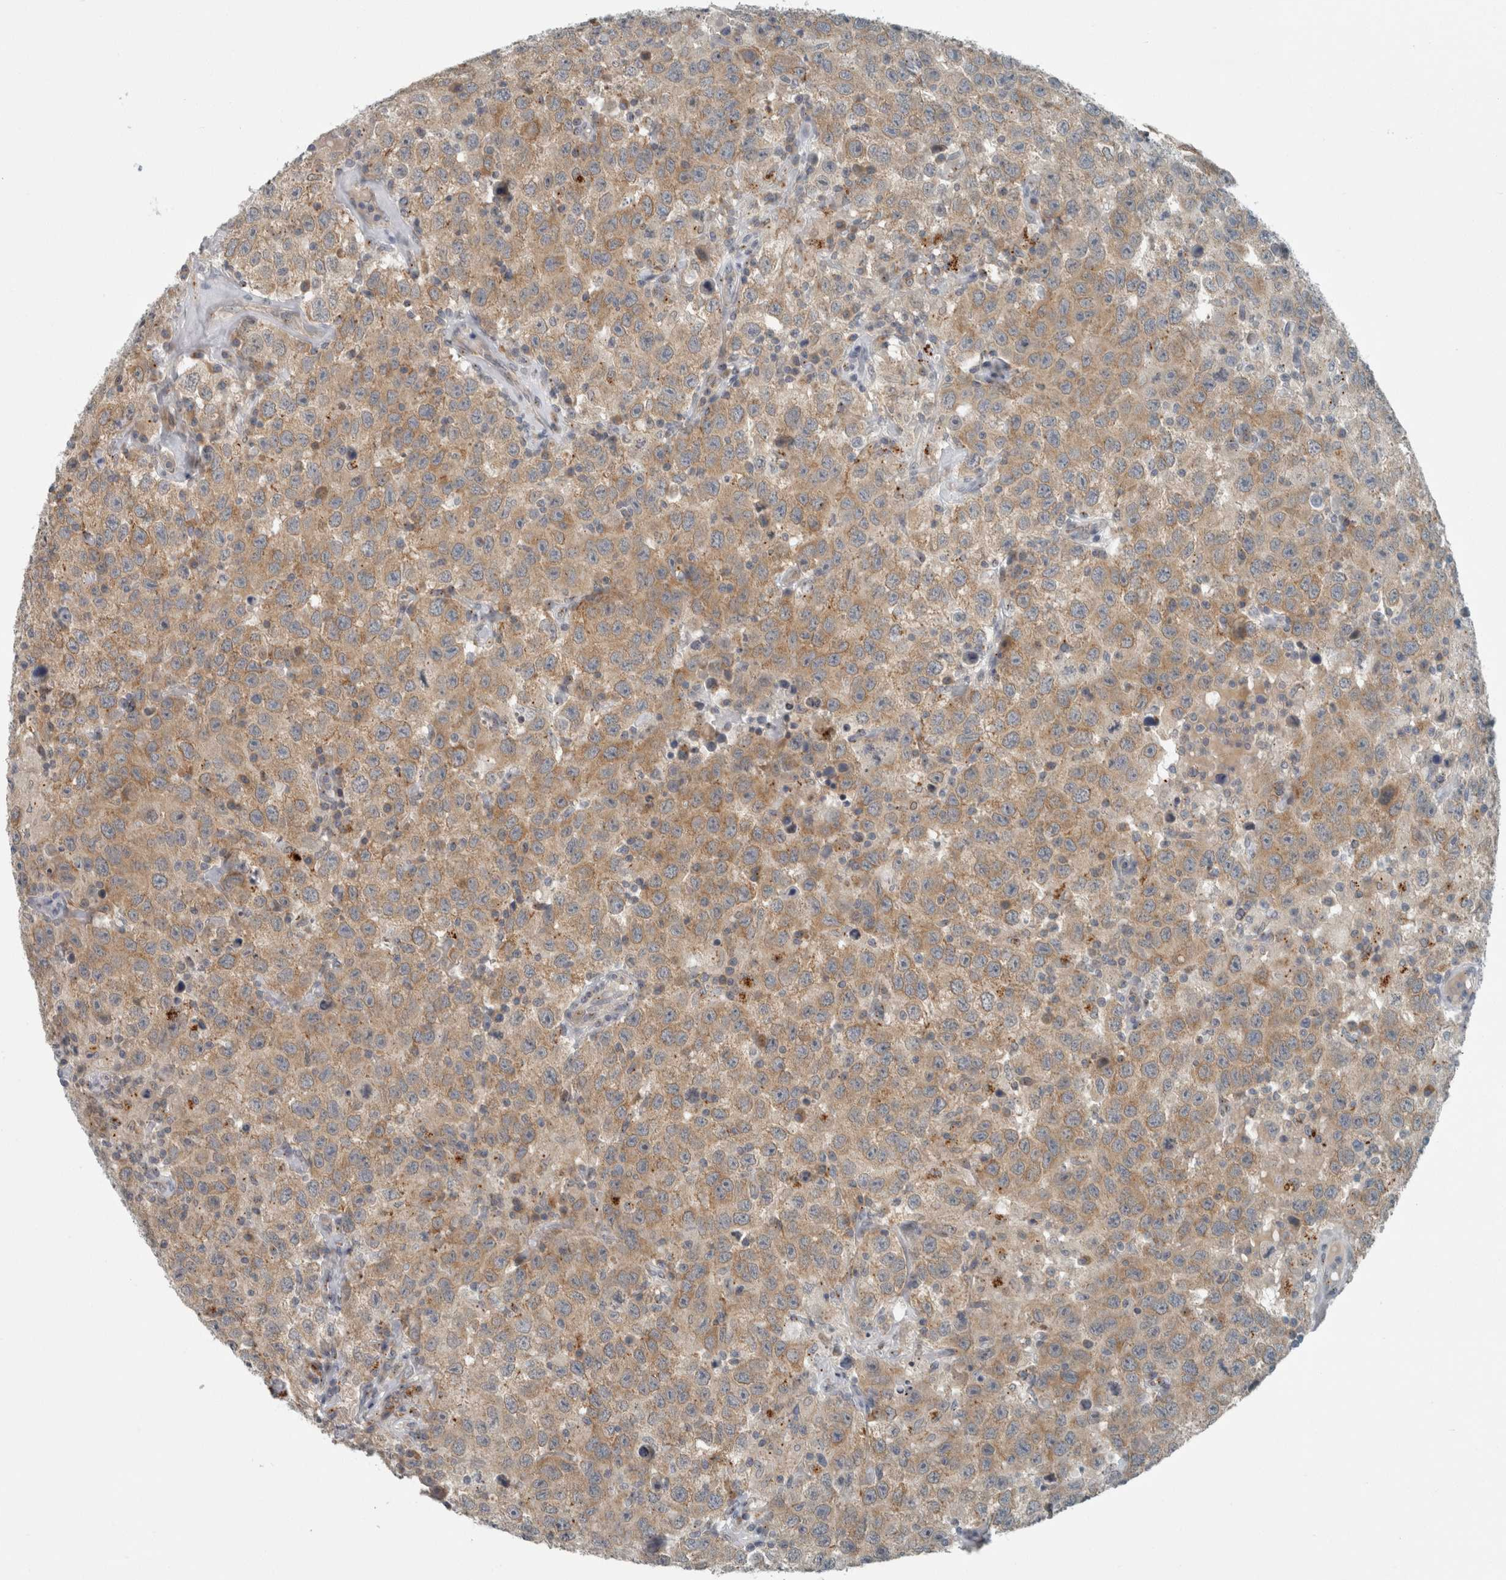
{"staining": {"intensity": "weak", "quantity": ">75%", "location": "cytoplasmic/membranous"}, "tissue": "testis cancer", "cell_type": "Tumor cells", "image_type": "cancer", "snomed": [{"axis": "morphology", "description": "Seminoma, NOS"}, {"axis": "topography", "description": "Testis"}], "caption": "Tumor cells display low levels of weak cytoplasmic/membranous expression in approximately >75% of cells in human seminoma (testis). The staining was performed using DAB to visualize the protein expression in brown, while the nuclei were stained in blue with hematoxylin (Magnification: 20x).", "gene": "KIF1C", "patient": {"sex": "male", "age": 41}}